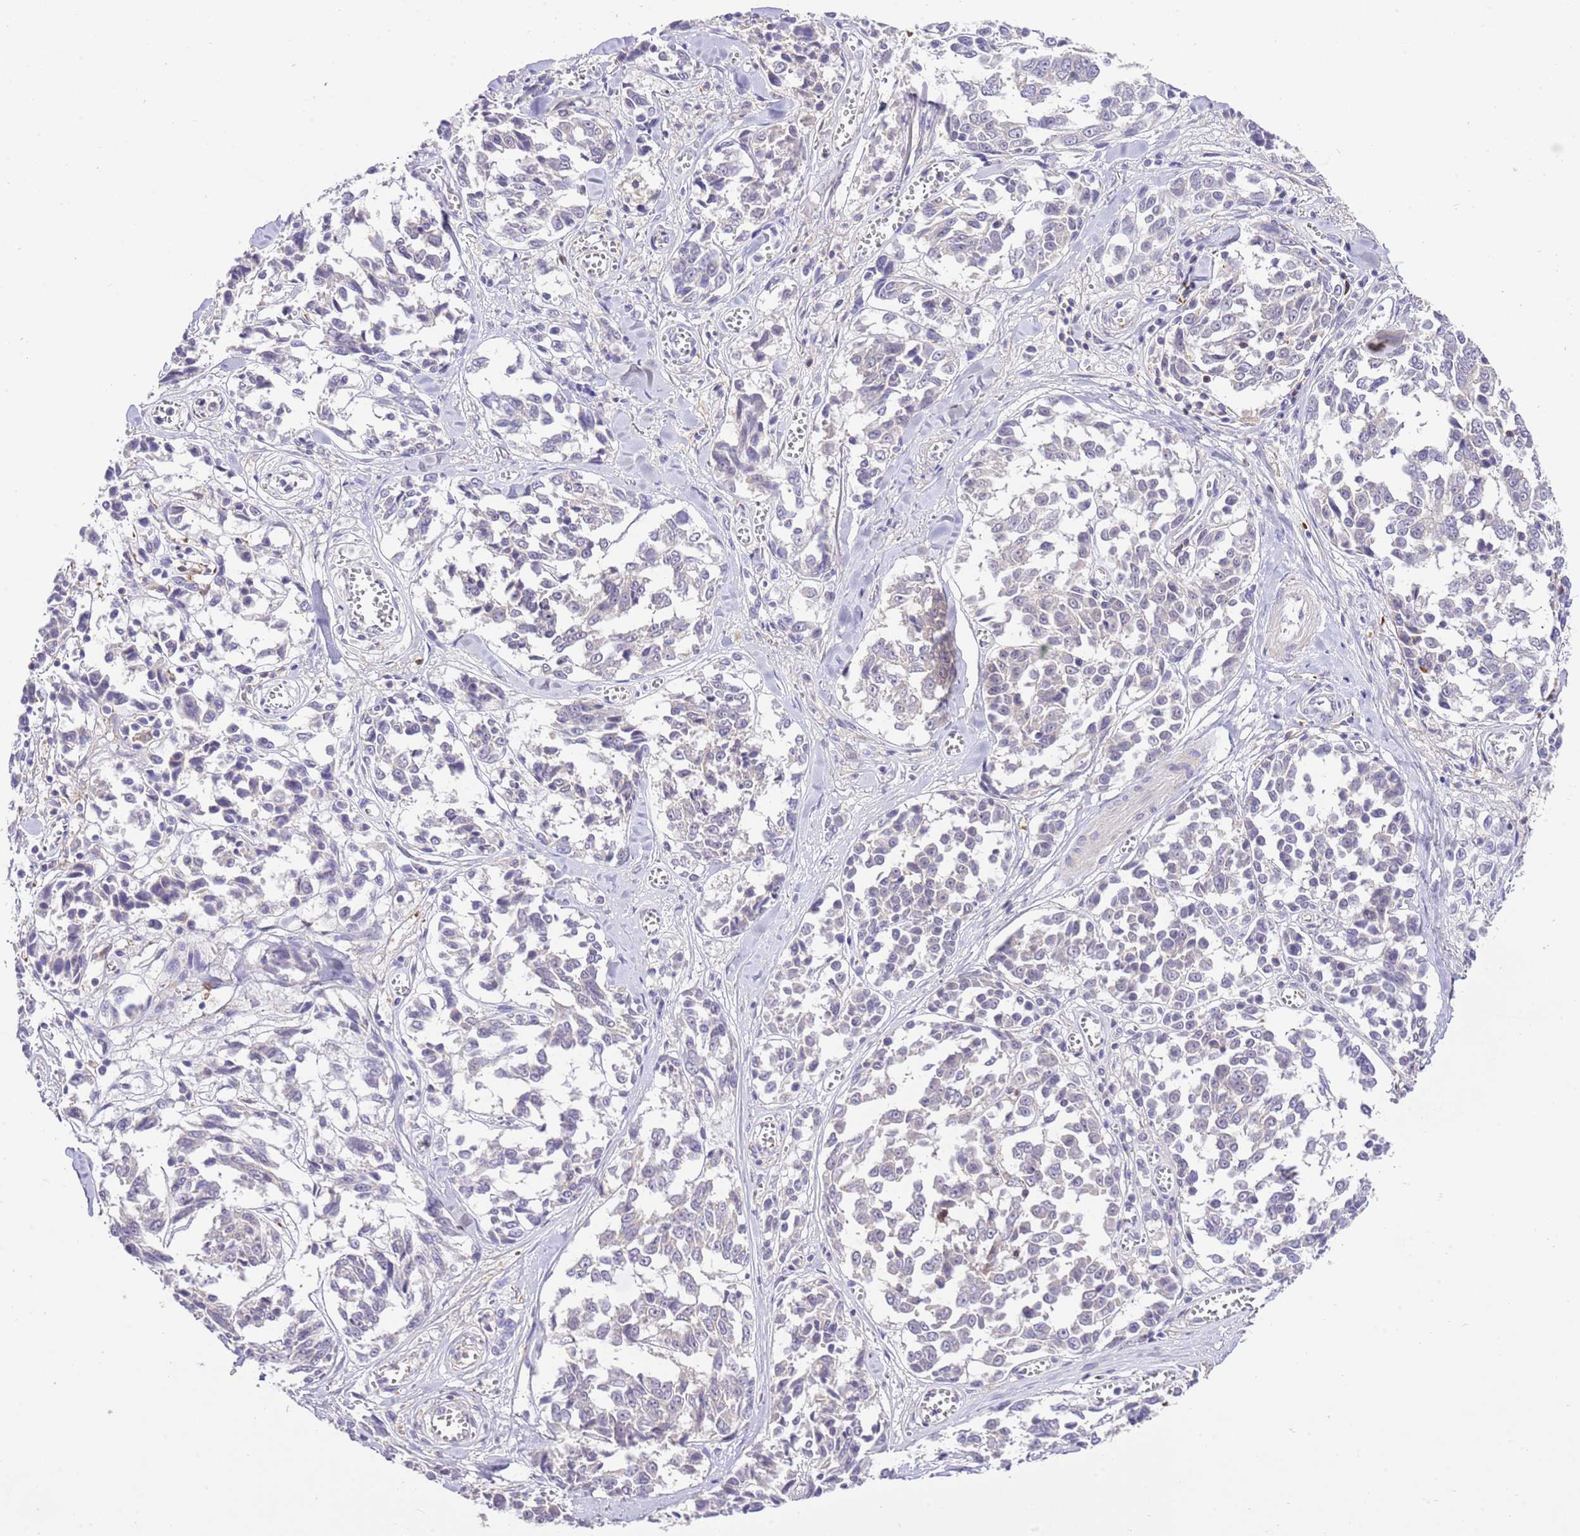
{"staining": {"intensity": "negative", "quantity": "none", "location": "none"}, "tissue": "melanoma", "cell_type": "Tumor cells", "image_type": "cancer", "snomed": [{"axis": "morphology", "description": "Malignant melanoma, NOS"}, {"axis": "topography", "description": "Skin"}], "caption": "The image reveals no staining of tumor cells in melanoma.", "gene": "EFHD1", "patient": {"sex": "female", "age": 64}}